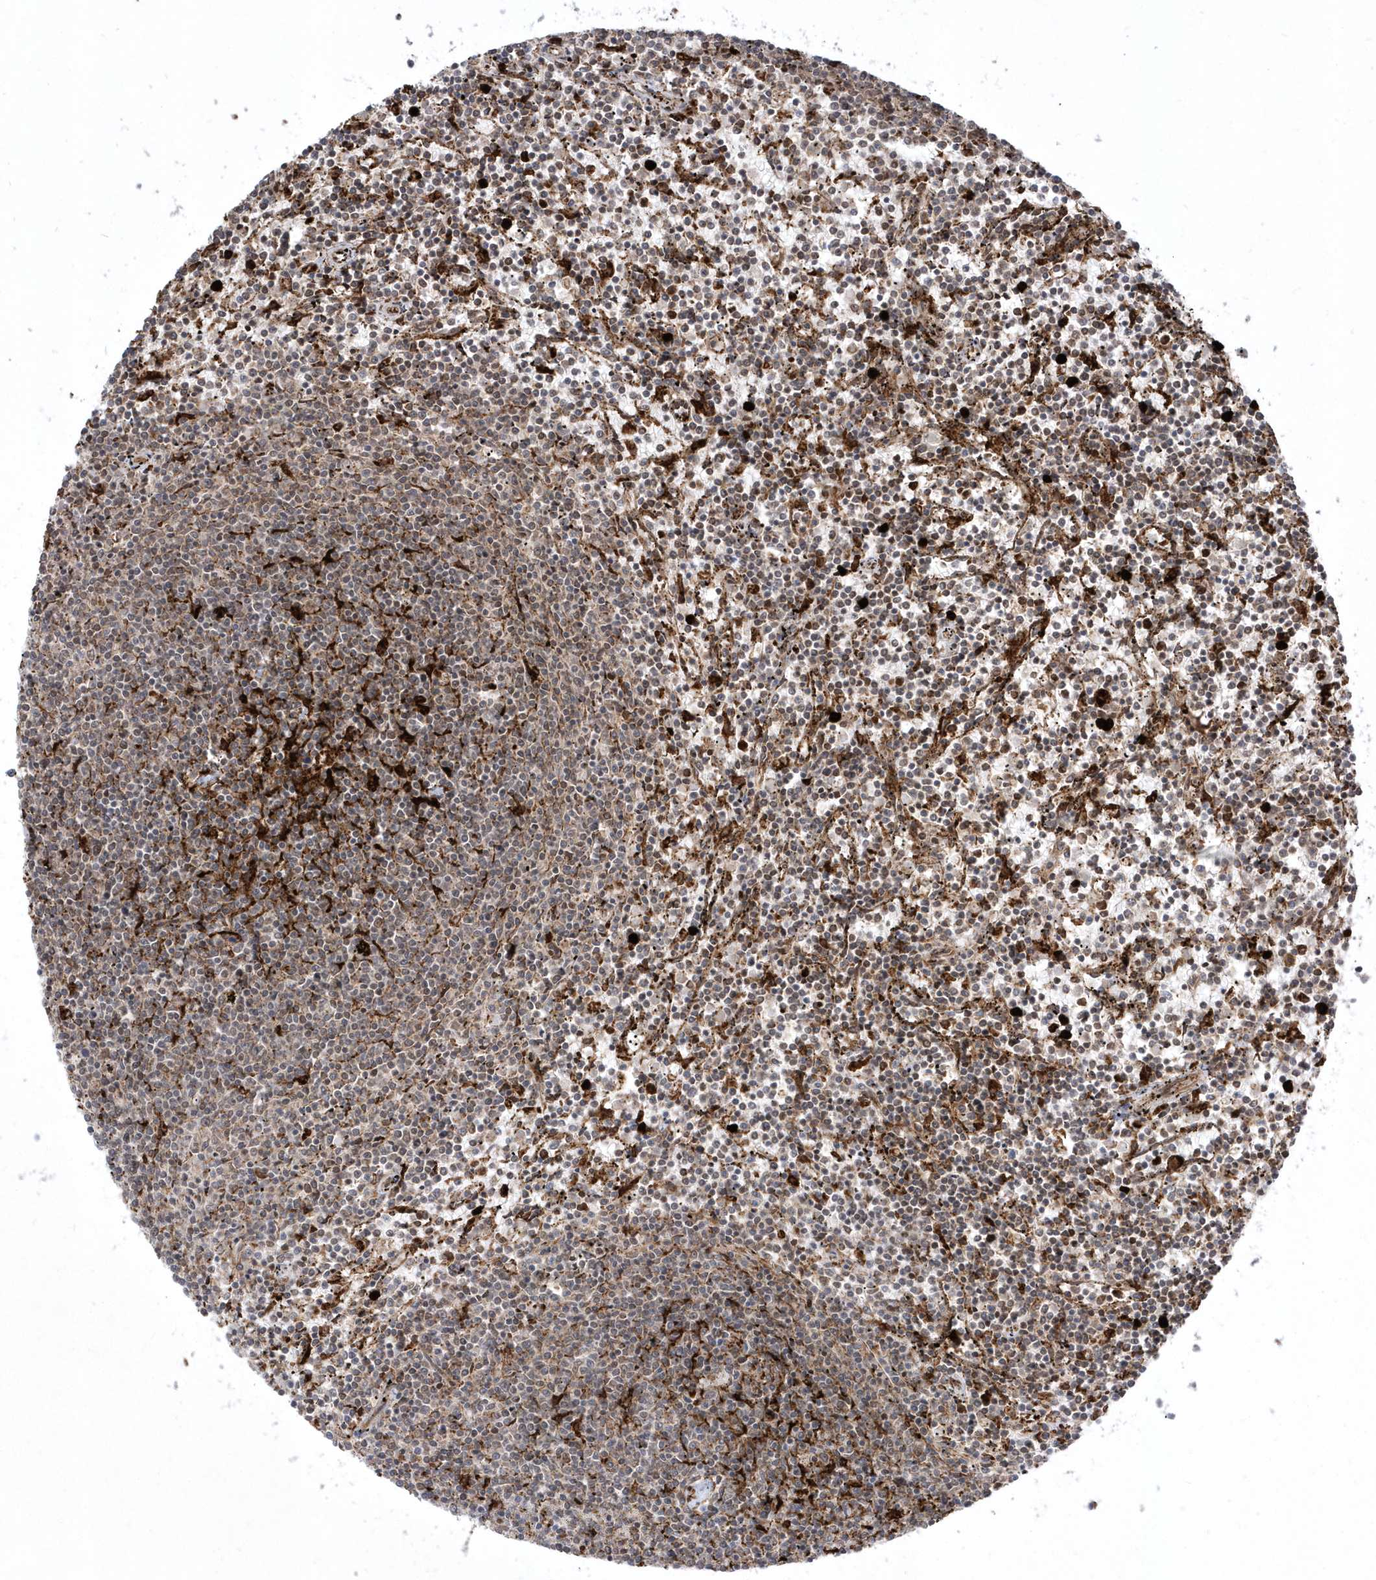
{"staining": {"intensity": "weak", "quantity": "25%-75%", "location": "cytoplasmic/membranous"}, "tissue": "lymphoma", "cell_type": "Tumor cells", "image_type": "cancer", "snomed": [{"axis": "morphology", "description": "Malignant lymphoma, non-Hodgkin's type, Low grade"}, {"axis": "topography", "description": "Spleen"}], "caption": "Low-grade malignant lymphoma, non-Hodgkin's type stained with a protein marker exhibits weak staining in tumor cells.", "gene": "EPC2", "patient": {"sex": "female", "age": 50}}